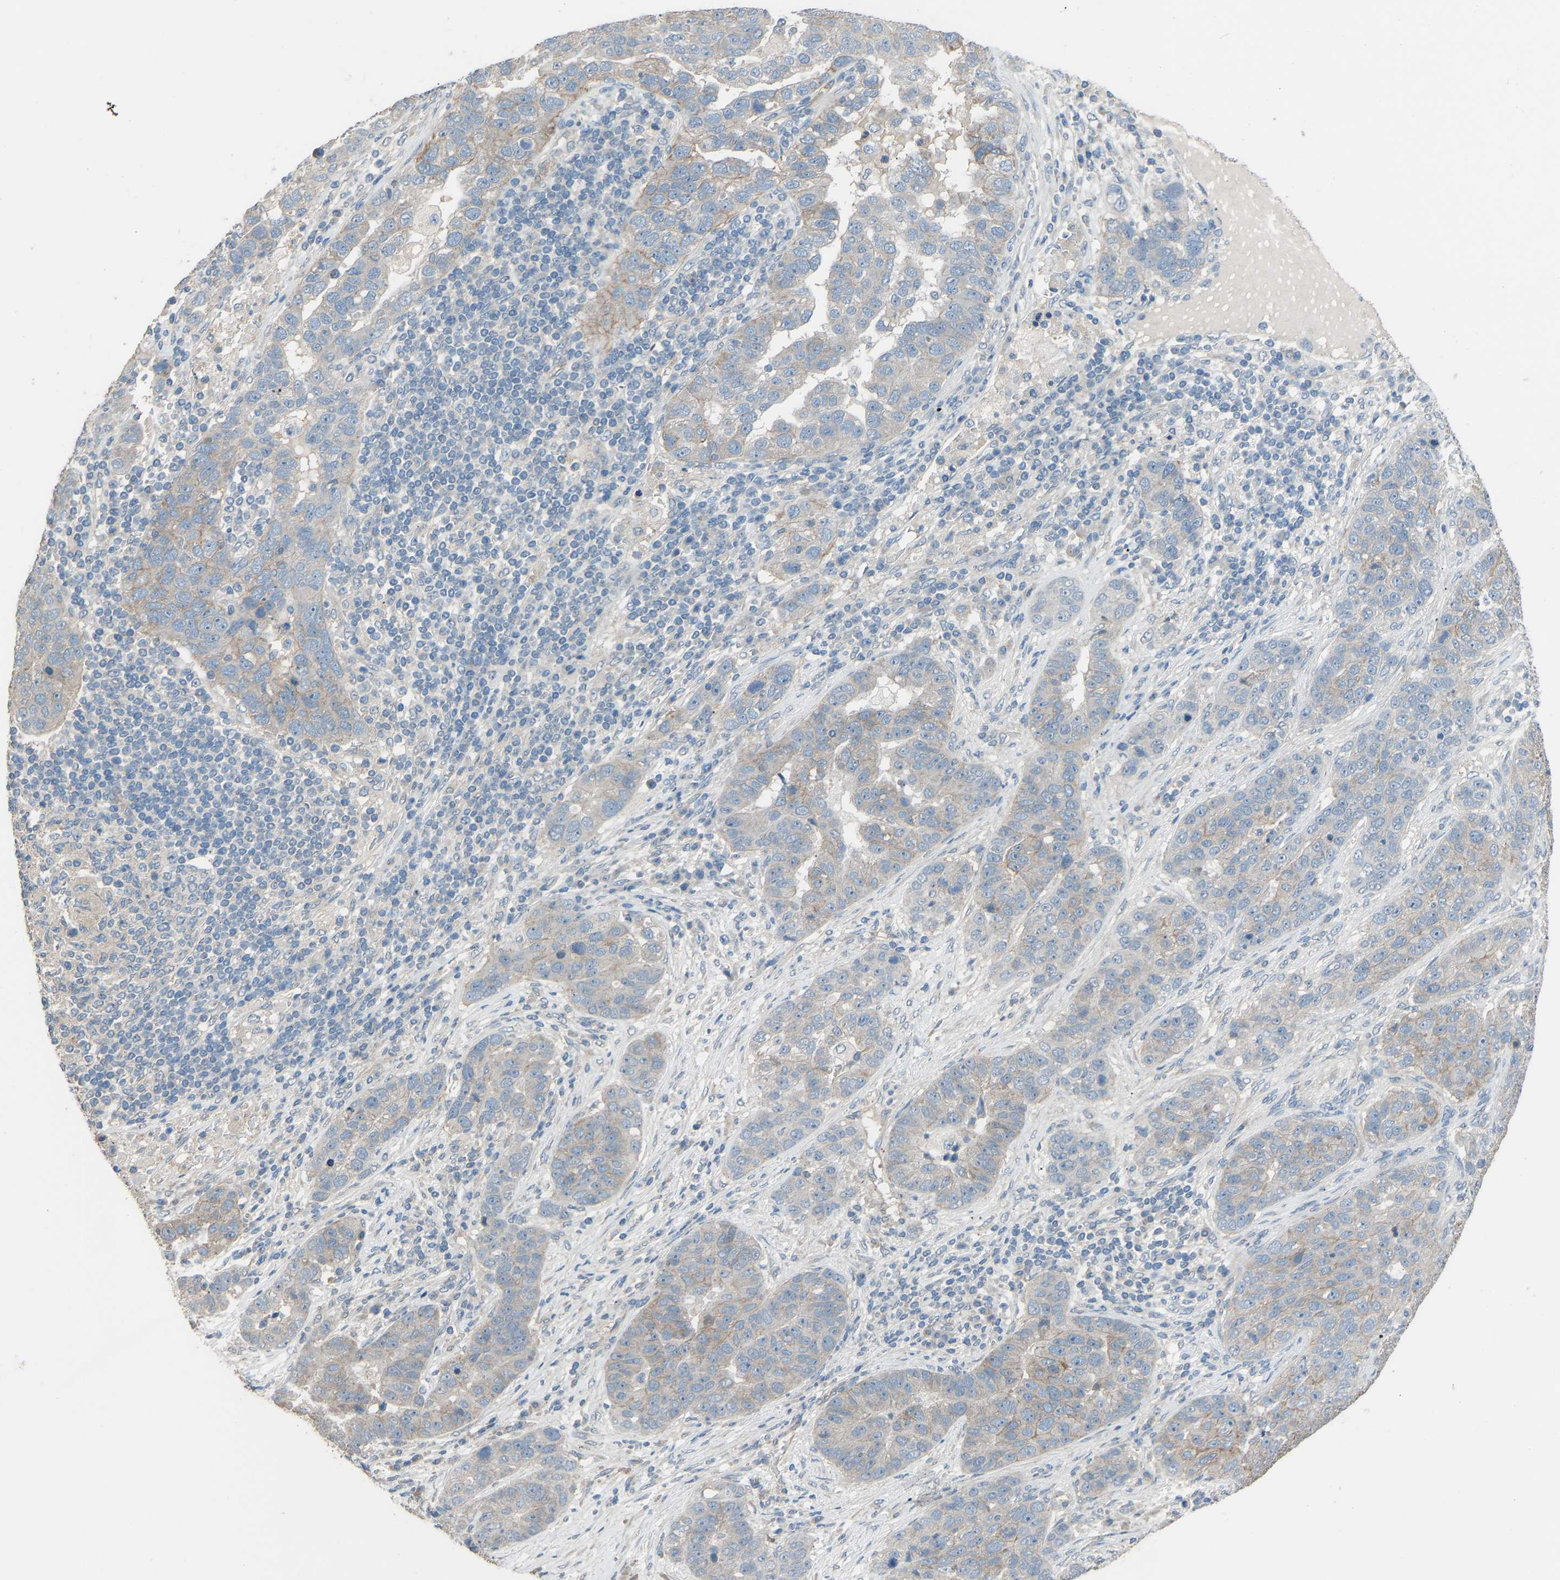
{"staining": {"intensity": "moderate", "quantity": "<25%", "location": "cytoplasmic/membranous"}, "tissue": "pancreatic cancer", "cell_type": "Tumor cells", "image_type": "cancer", "snomed": [{"axis": "morphology", "description": "Adenocarcinoma, NOS"}, {"axis": "topography", "description": "Pancreas"}], "caption": "High-power microscopy captured an IHC image of pancreatic adenocarcinoma, revealing moderate cytoplasmic/membranous positivity in approximately <25% of tumor cells.", "gene": "SLC43A1", "patient": {"sex": "female", "age": 61}}